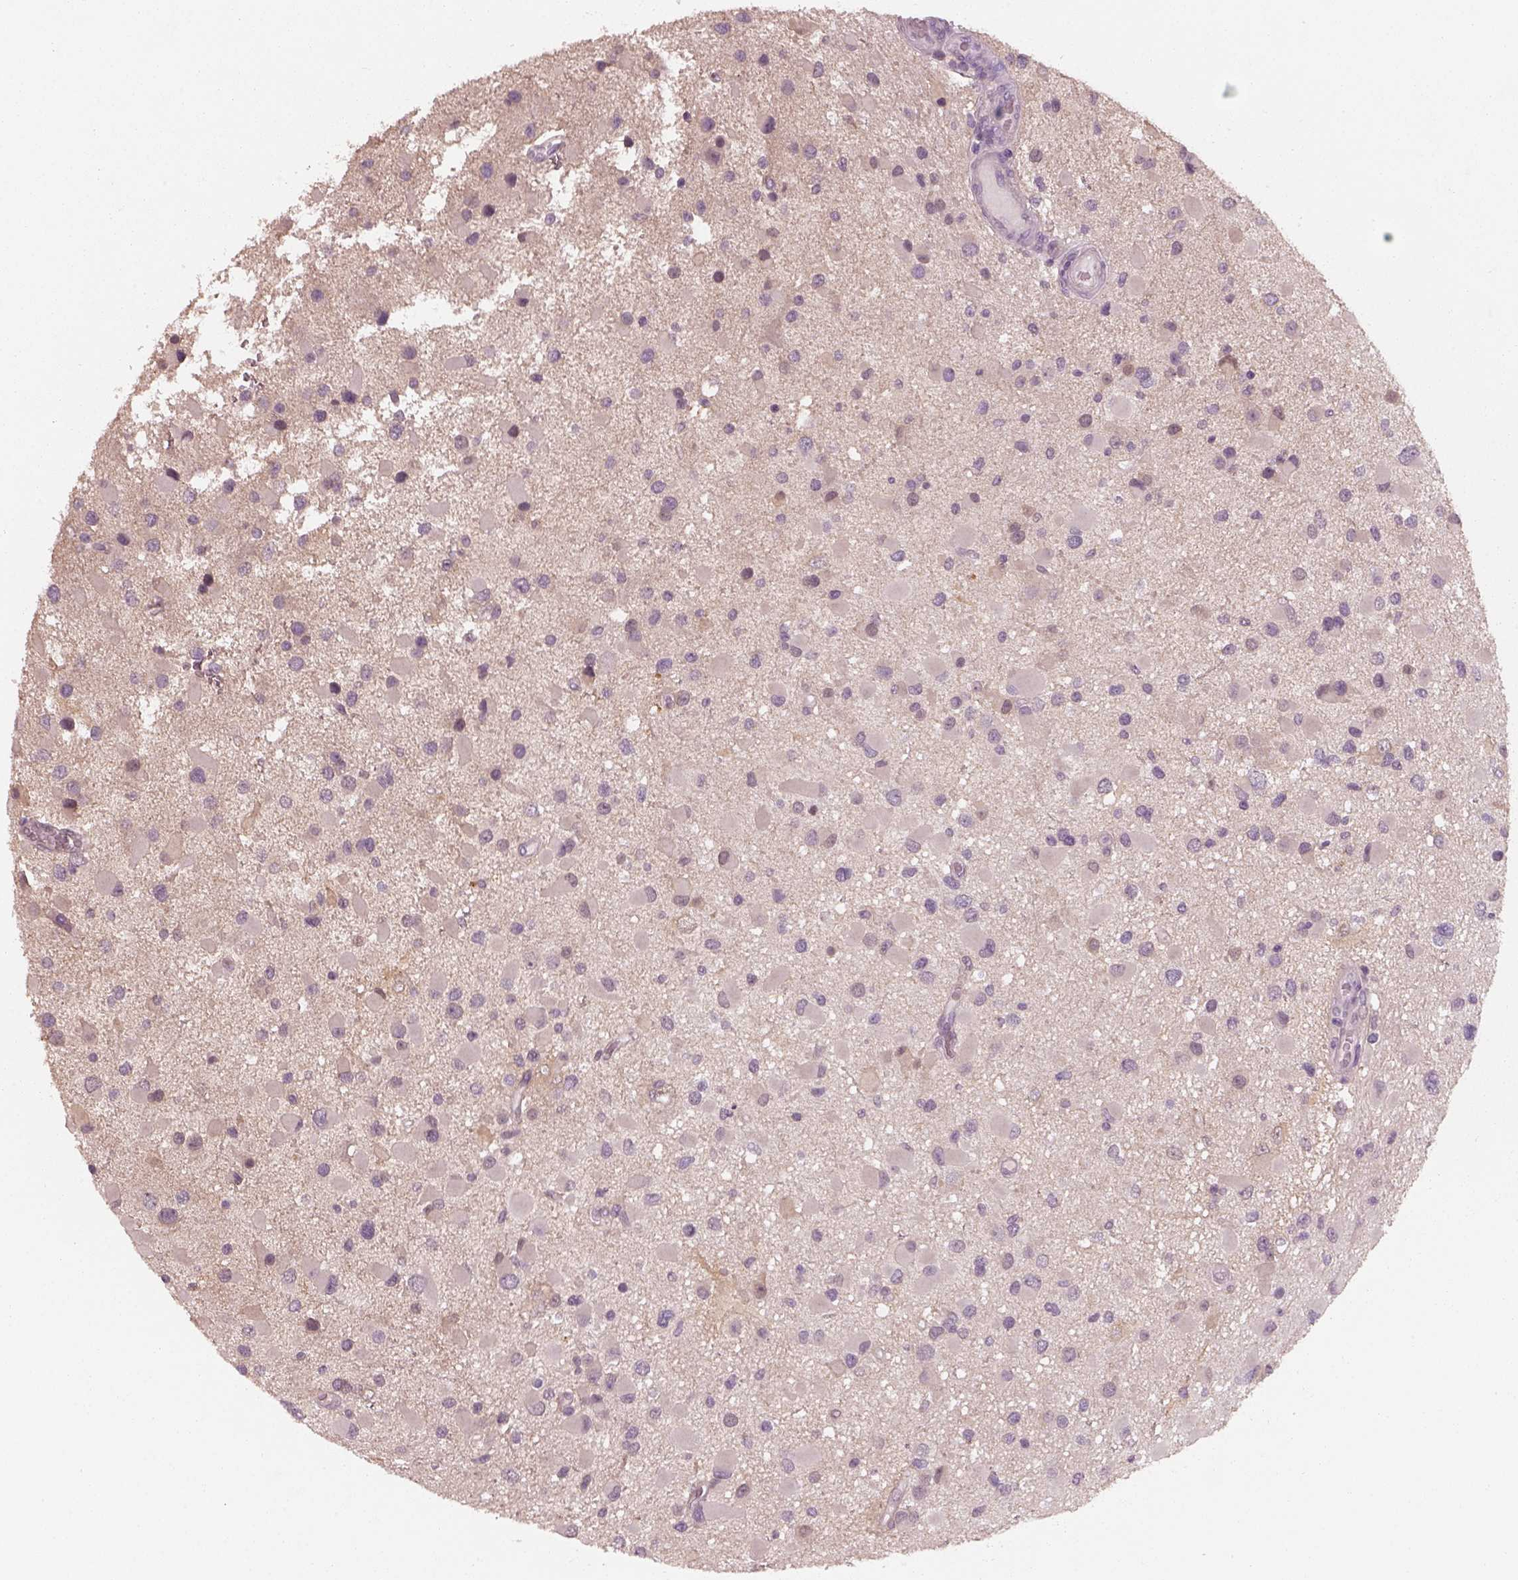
{"staining": {"intensity": "negative", "quantity": "none", "location": "none"}, "tissue": "glioma", "cell_type": "Tumor cells", "image_type": "cancer", "snomed": [{"axis": "morphology", "description": "Glioma, malignant, Low grade"}, {"axis": "topography", "description": "Brain"}], "caption": "This image is of glioma stained with immunohistochemistry to label a protein in brown with the nuclei are counter-stained blue. There is no staining in tumor cells. The staining was performed using DAB (3,3'-diaminobenzidine) to visualize the protein expression in brown, while the nuclei were stained in blue with hematoxylin (Magnification: 20x).", "gene": "GDNF", "patient": {"sex": "female", "age": 32}}